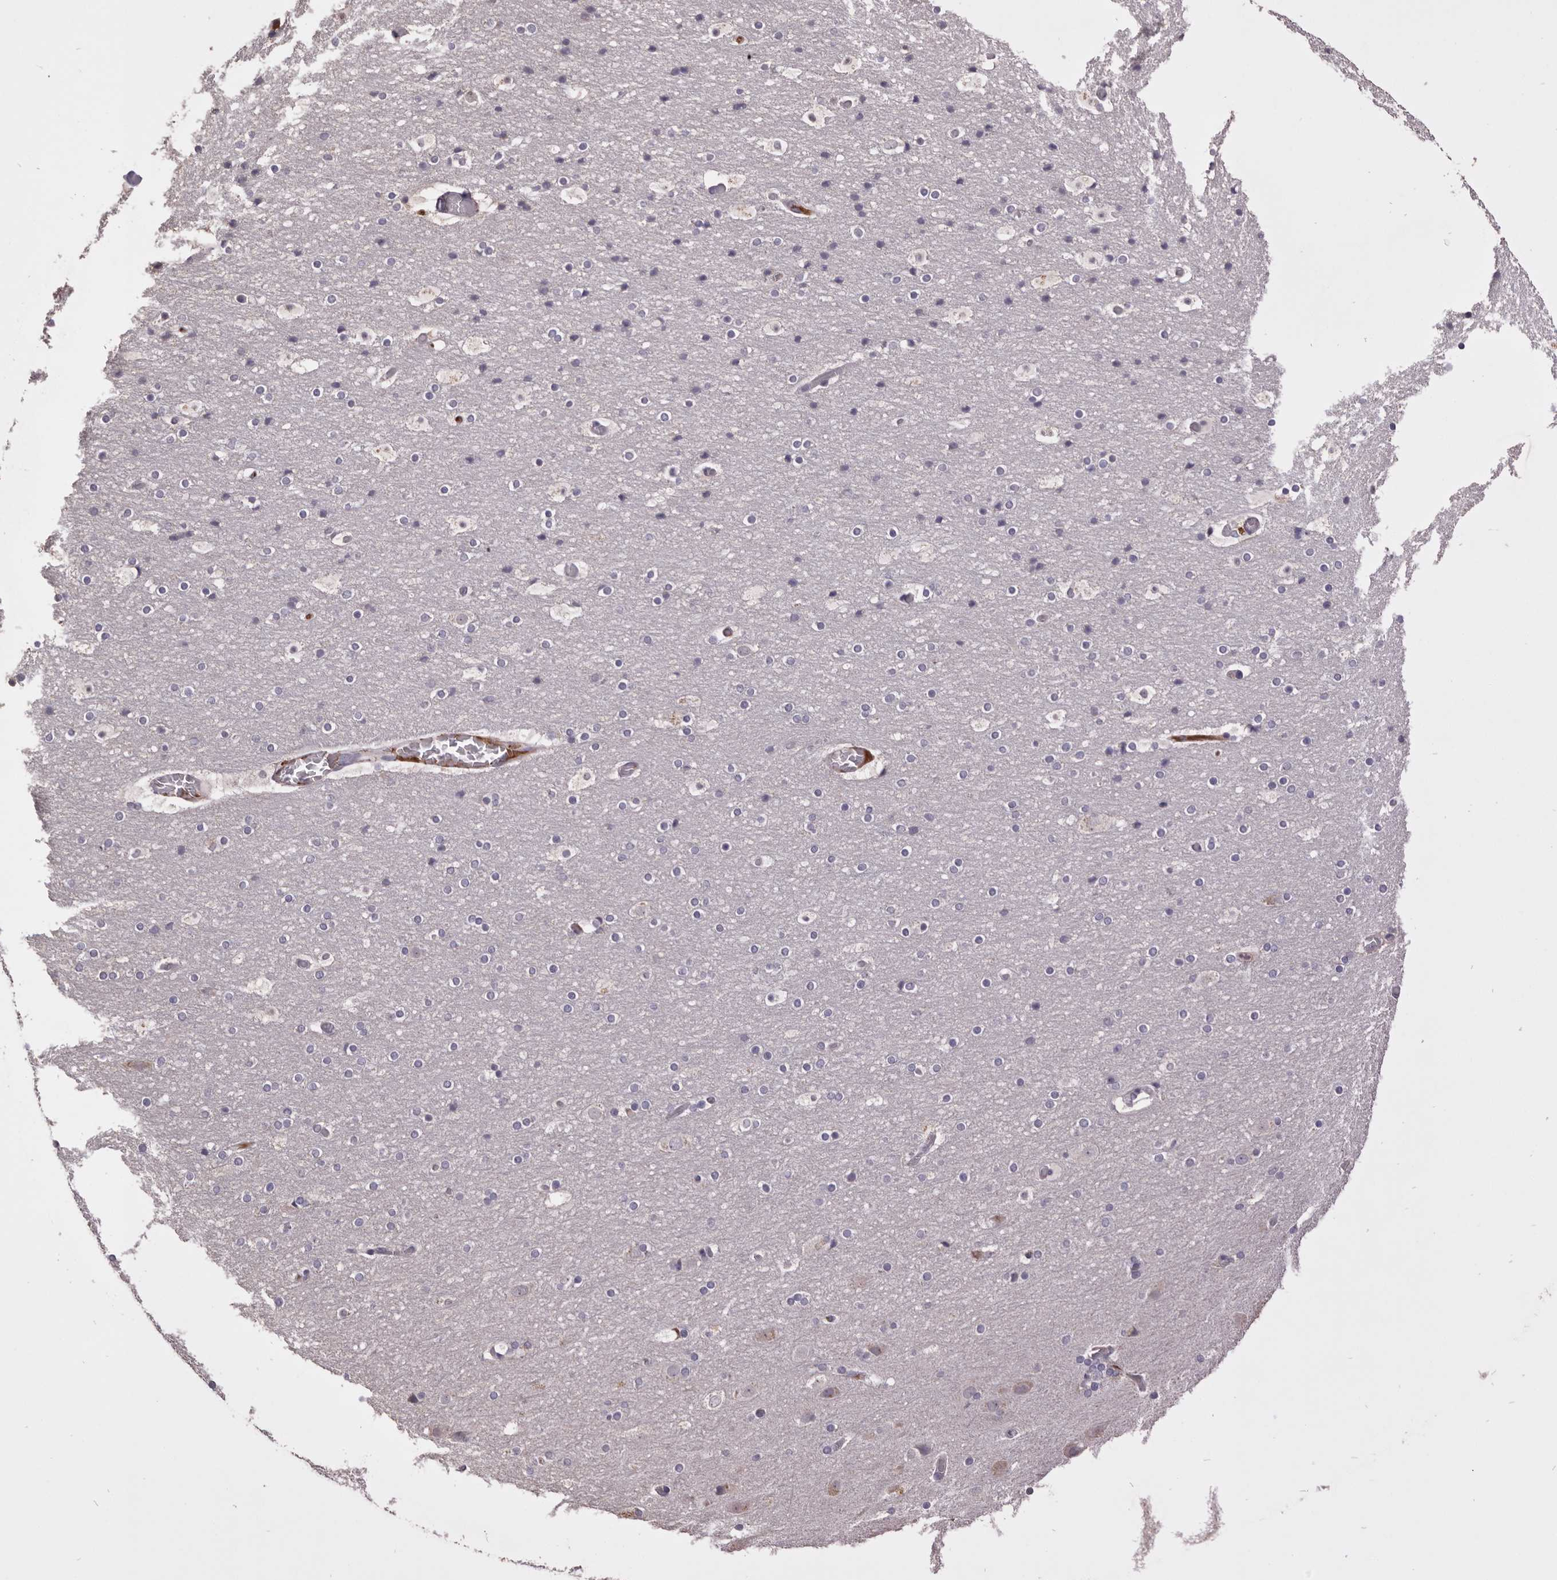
{"staining": {"intensity": "moderate", "quantity": "<25%", "location": "cytoplasmic/membranous"}, "tissue": "cerebral cortex", "cell_type": "Endothelial cells", "image_type": "normal", "snomed": [{"axis": "morphology", "description": "Normal tissue, NOS"}, {"axis": "topography", "description": "Cerebral cortex"}], "caption": "Immunohistochemistry histopathology image of normal cerebral cortex: cerebral cortex stained using IHC reveals low levels of moderate protein expression localized specifically in the cytoplasmic/membranous of endothelial cells, appearing as a cytoplasmic/membranous brown color.", "gene": "HCAR2", "patient": {"sex": "male", "age": 57}}